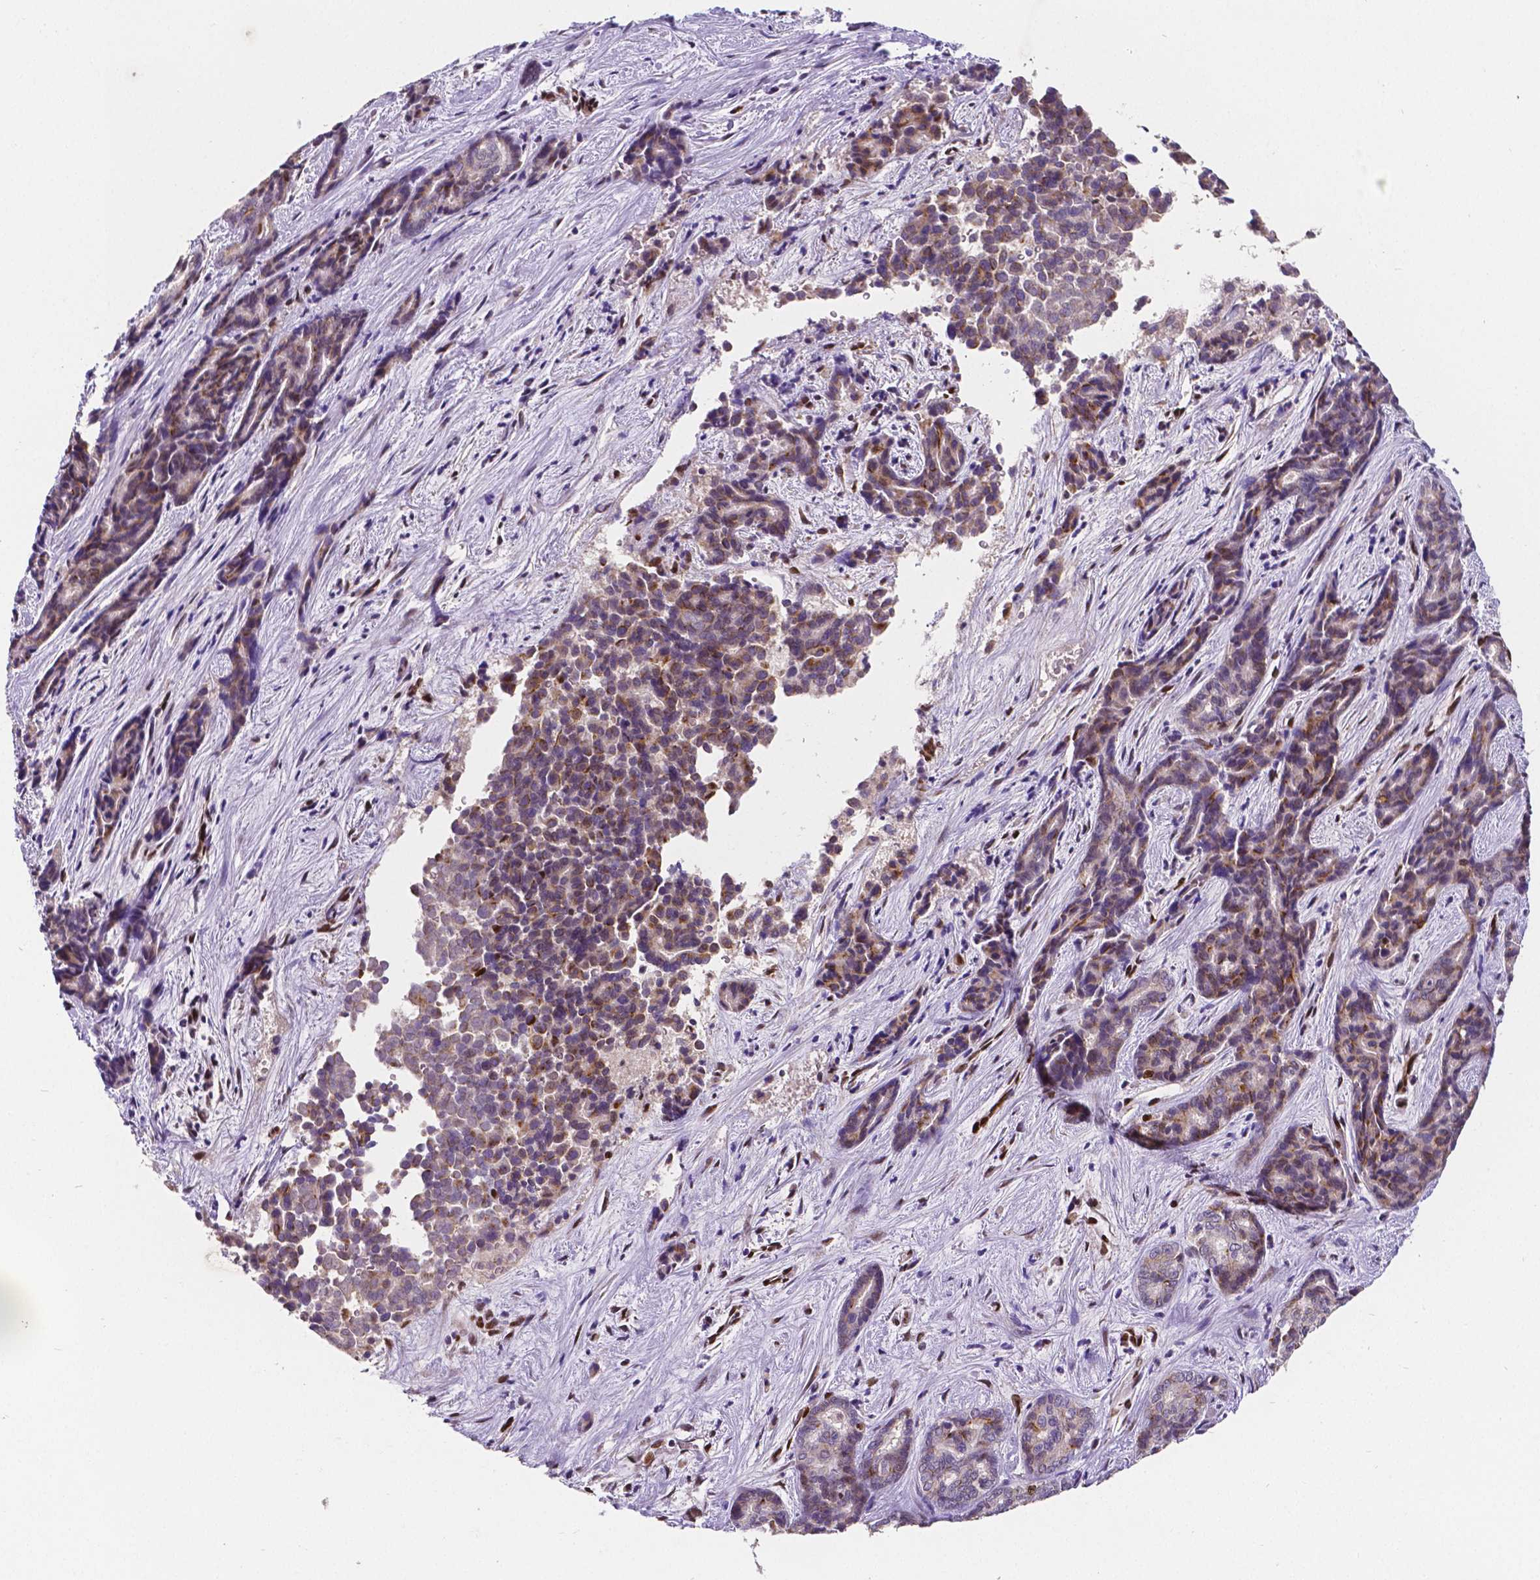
{"staining": {"intensity": "weak", "quantity": "25%-75%", "location": "cytoplasmic/membranous"}, "tissue": "liver cancer", "cell_type": "Tumor cells", "image_type": "cancer", "snomed": [{"axis": "morphology", "description": "Cholangiocarcinoma"}, {"axis": "topography", "description": "Liver"}], "caption": "The immunohistochemical stain highlights weak cytoplasmic/membranous expression in tumor cells of liver cholangiocarcinoma tissue.", "gene": "MEF2C", "patient": {"sex": "female", "age": 64}}